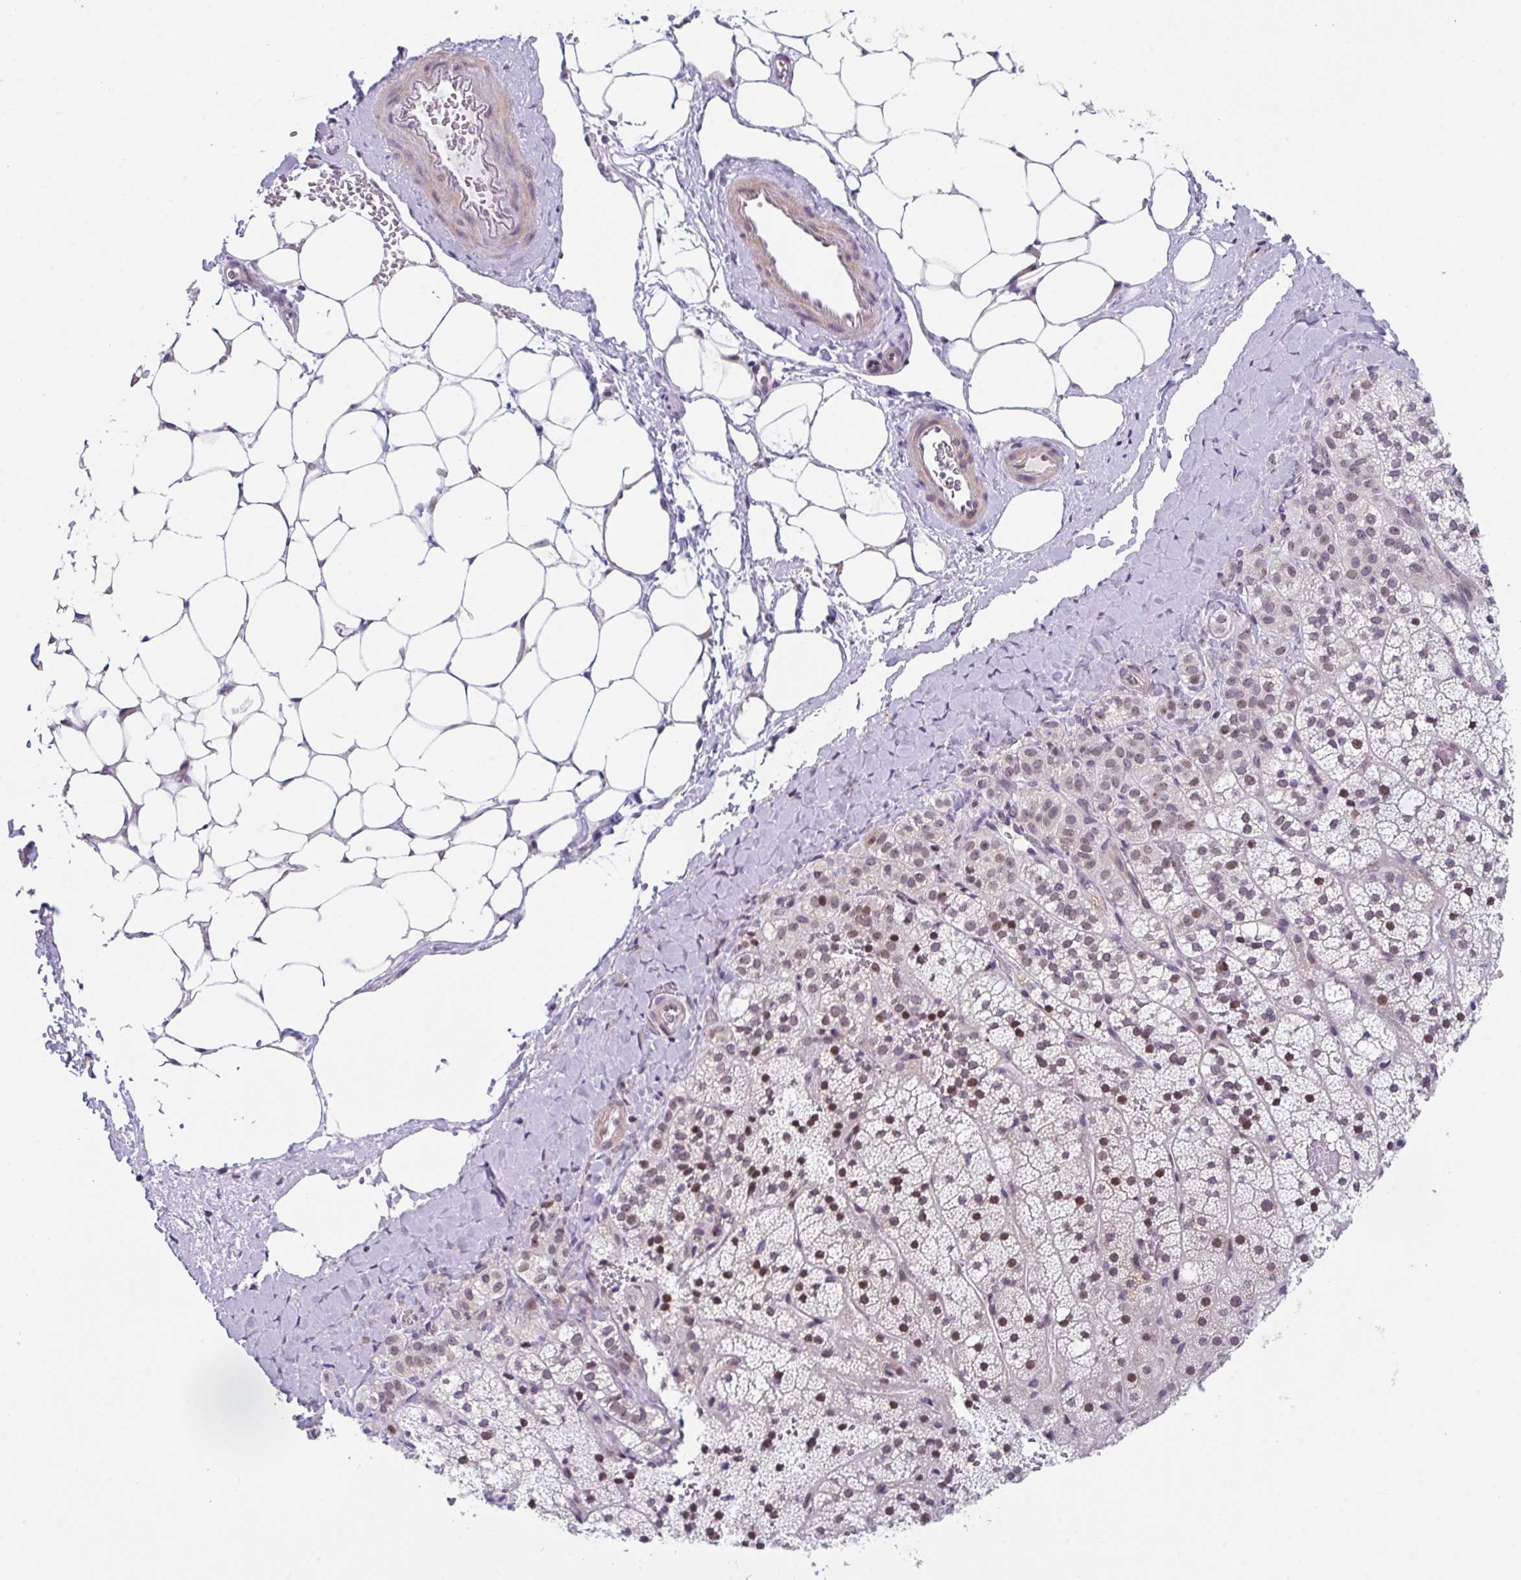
{"staining": {"intensity": "strong", "quantity": "25%-75%", "location": "nuclear"}, "tissue": "adrenal gland", "cell_type": "Glandular cells", "image_type": "normal", "snomed": [{"axis": "morphology", "description": "Normal tissue, NOS"}, {"axis": "topography", "description": "Adrenal gland"}], "caption": "IHC (DAB) staining of normal human adrenal gland demonstrates strong nuclear protein positivity in about 25%-75% of glandular cells. The staining was performed using DAB to visualize the protein expression in brown, while the nuclei were stained in blue with hematoxylin (Magnification: 20x).", "gene": "RBM18", "patient": {"sex": "male", "age": 53}}